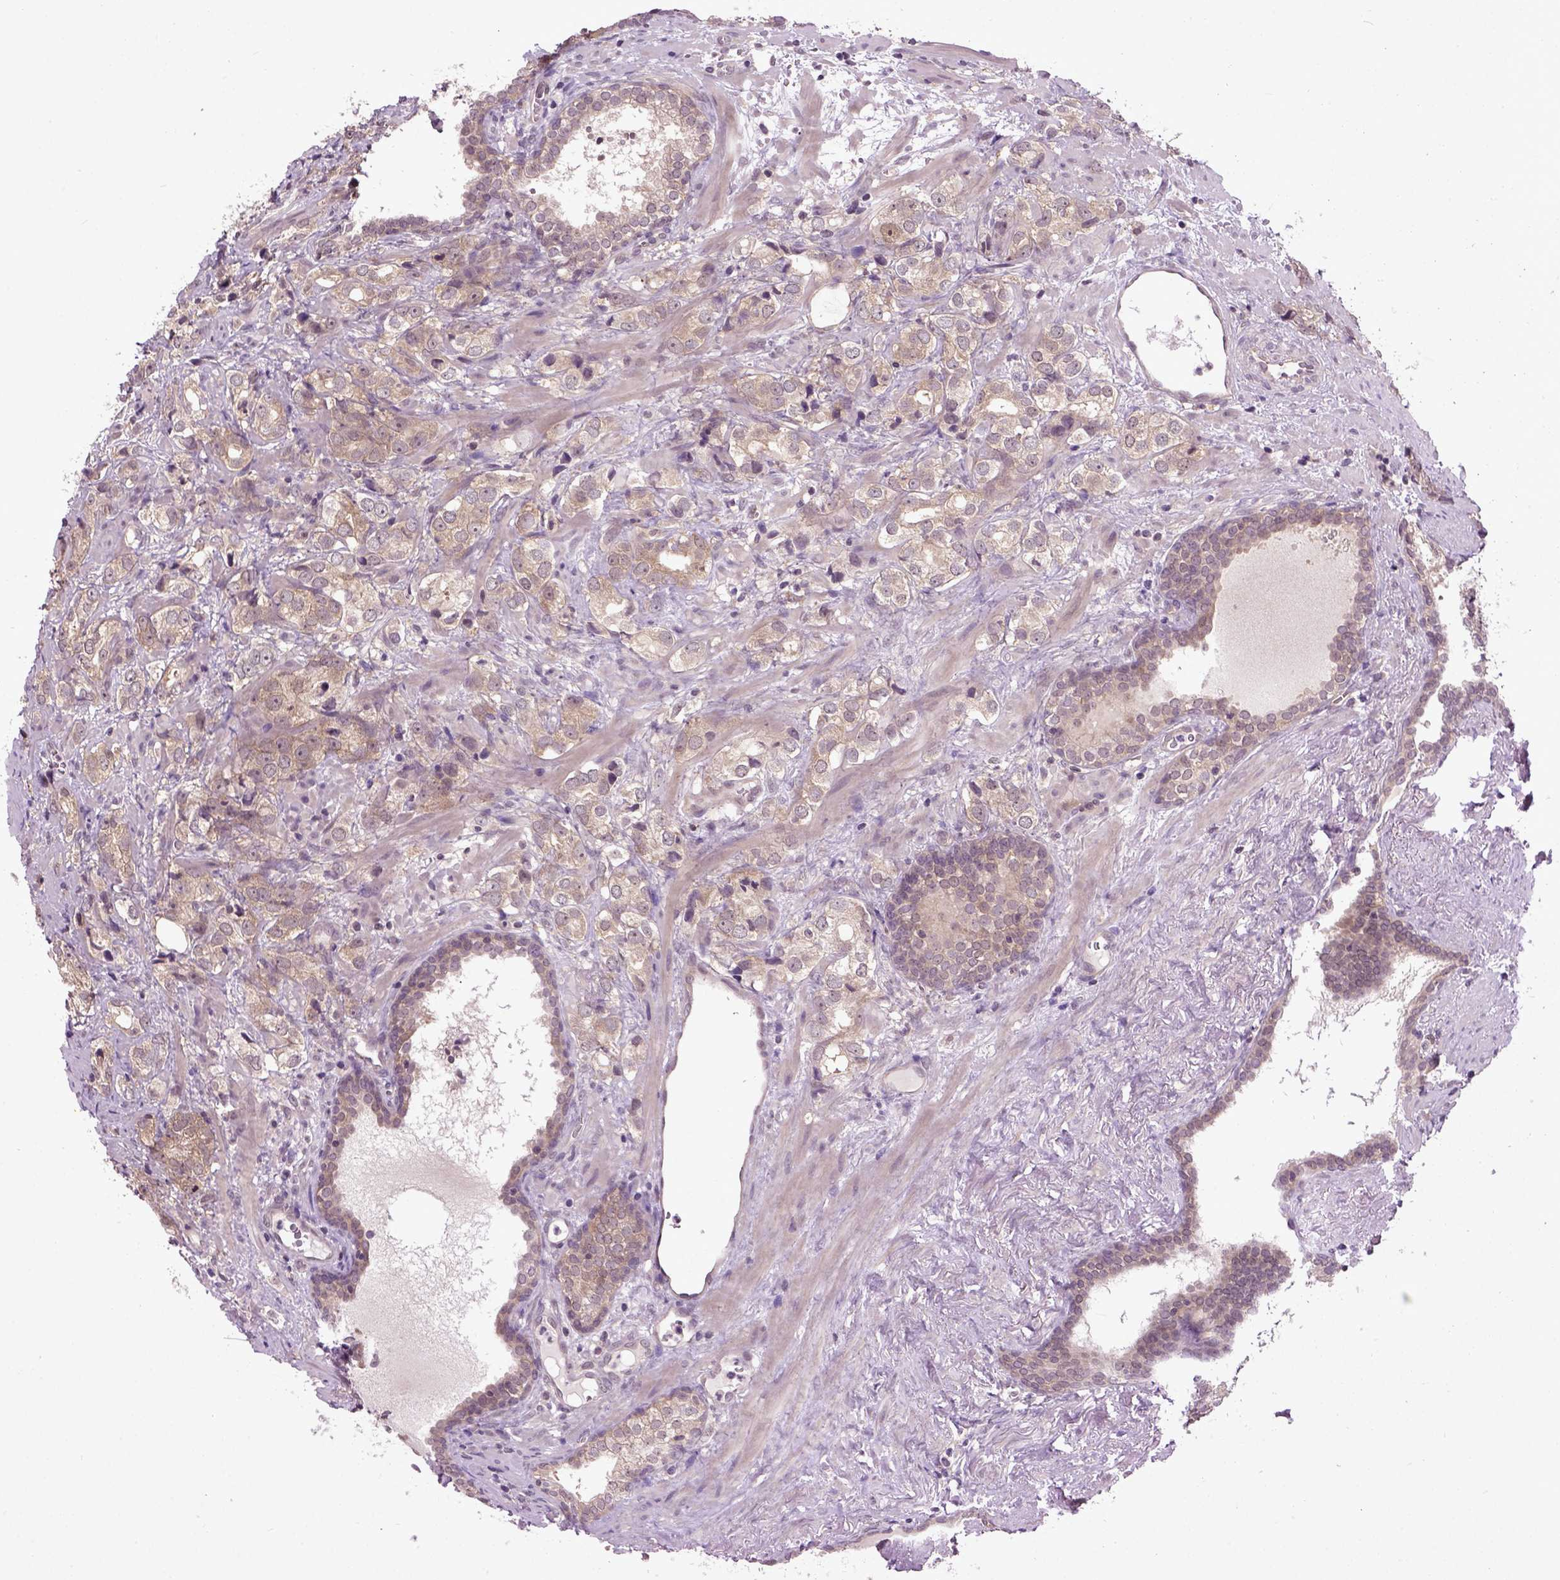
{"staining": {"intensity": "moderate", "quantity": ">75%", "location": "cytoplasmic/membranous"}, "tissue": "prostate cancer", "cell_type": "Tumor cells", "image_type": "cancer", "snomed": [{"axis": "morphology", "description": "Adenocarcinoma, NOS"}, {"axis": "topography", "description": "Prostate and seminal vesicle, NOS"}], "caption": "Prostate adenocarcinoma tissue displays moderate cytoplasmic/membranous expression in approximately >75% of tumor cells, visualized by immunohistochemistry.", "gene": "WDR48", "patient": {"sex": "male", "age": 63}}